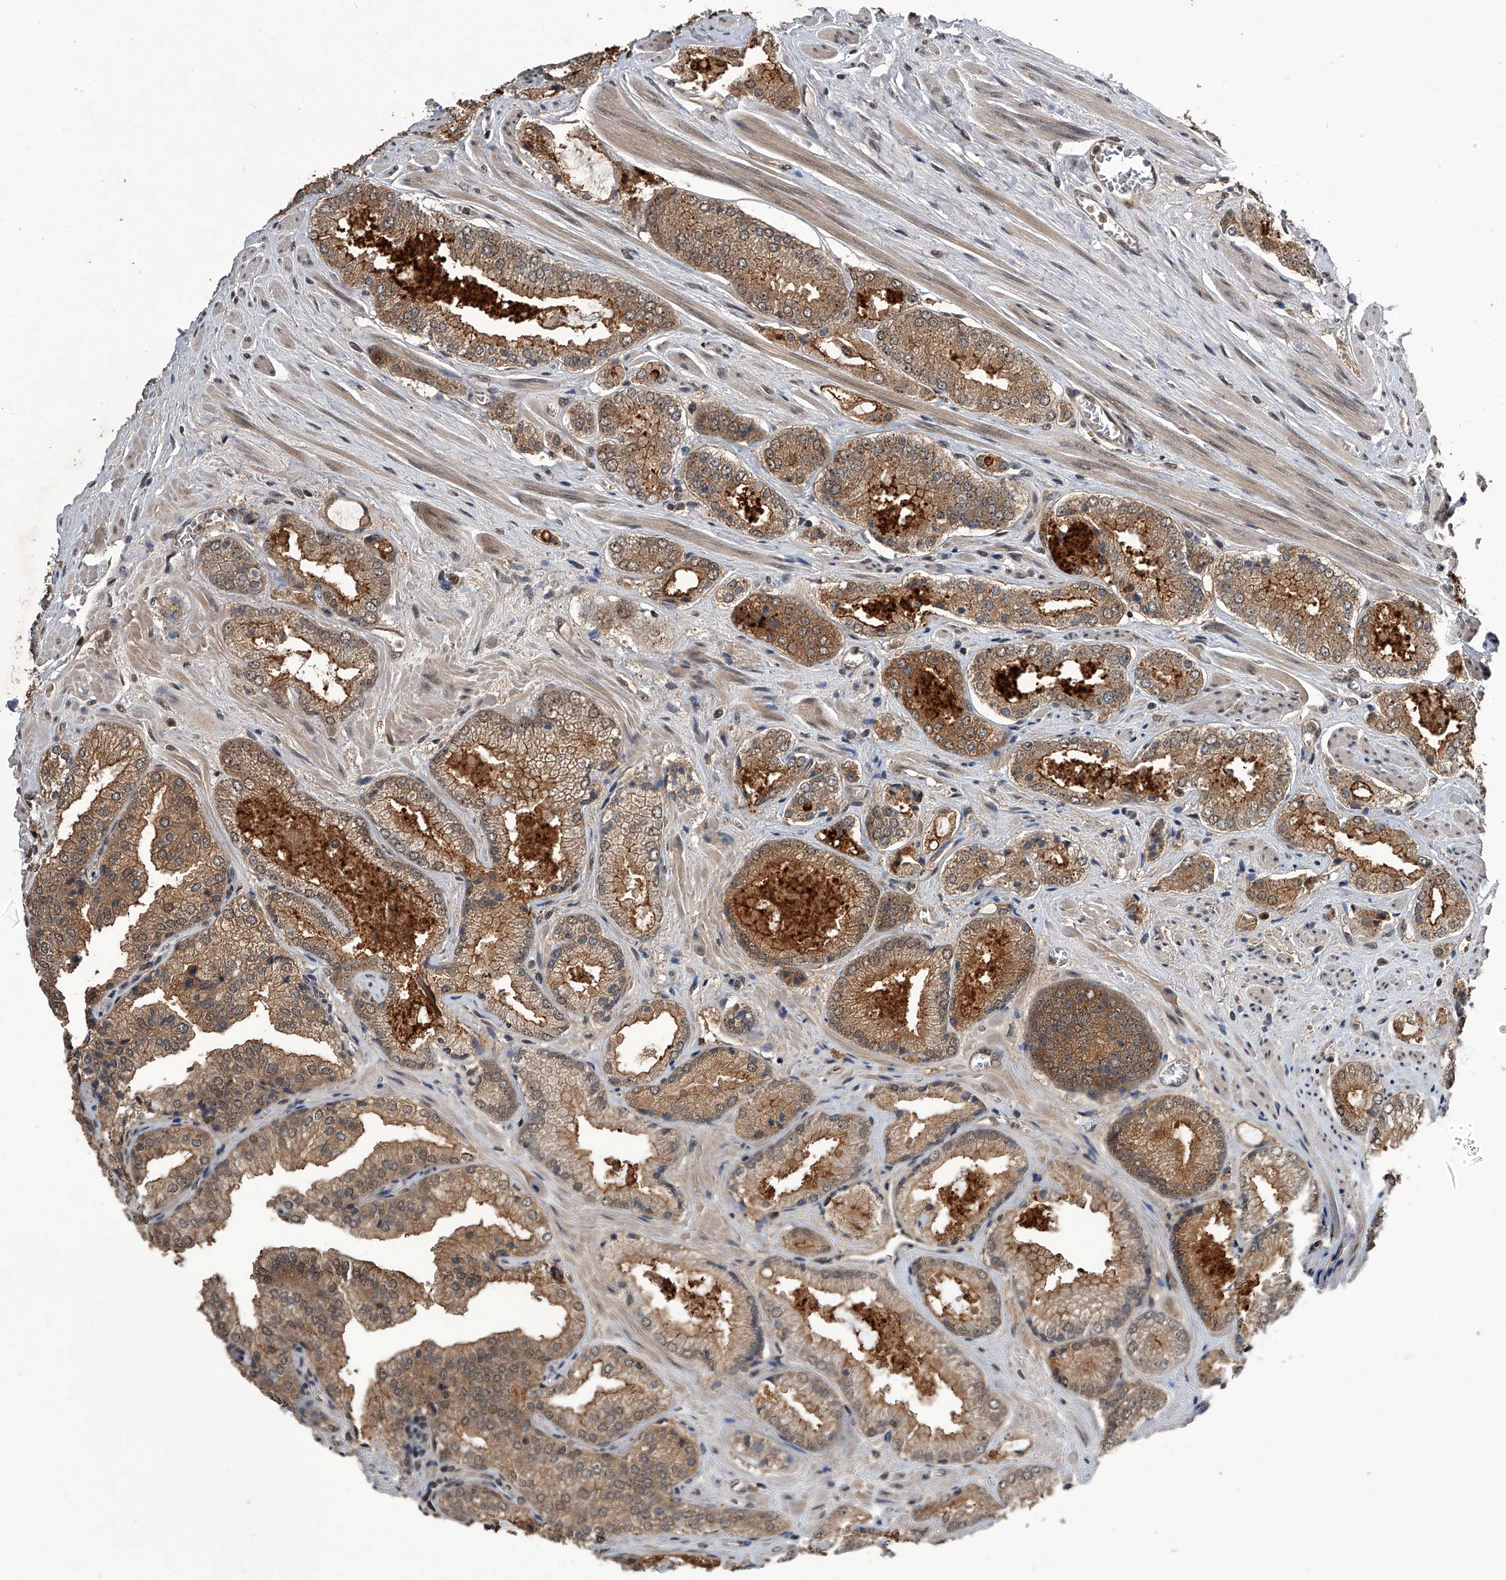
{"staining": {"intensity": "moderate", "quantity": ">75%", "location": "cytoplasmic/membranous"}, "tissue": "prostate cancer", "cell_type": "Tumor cells", "image_type": "cancer", "snomed": [{"axis": "morphology", "description": "Adenocarcinoma, High grade"}, {"axis": "topography", "description": "Prostate"}], "caption": "Protein analysis of high-grade adenocarcinoma (prostate) tissue reveals moderate cytoplasmic/membranous expression in about >75% of tumor cells.", "gene": "SLC12A8", "patient": {"sex": "male", "age": 58}}